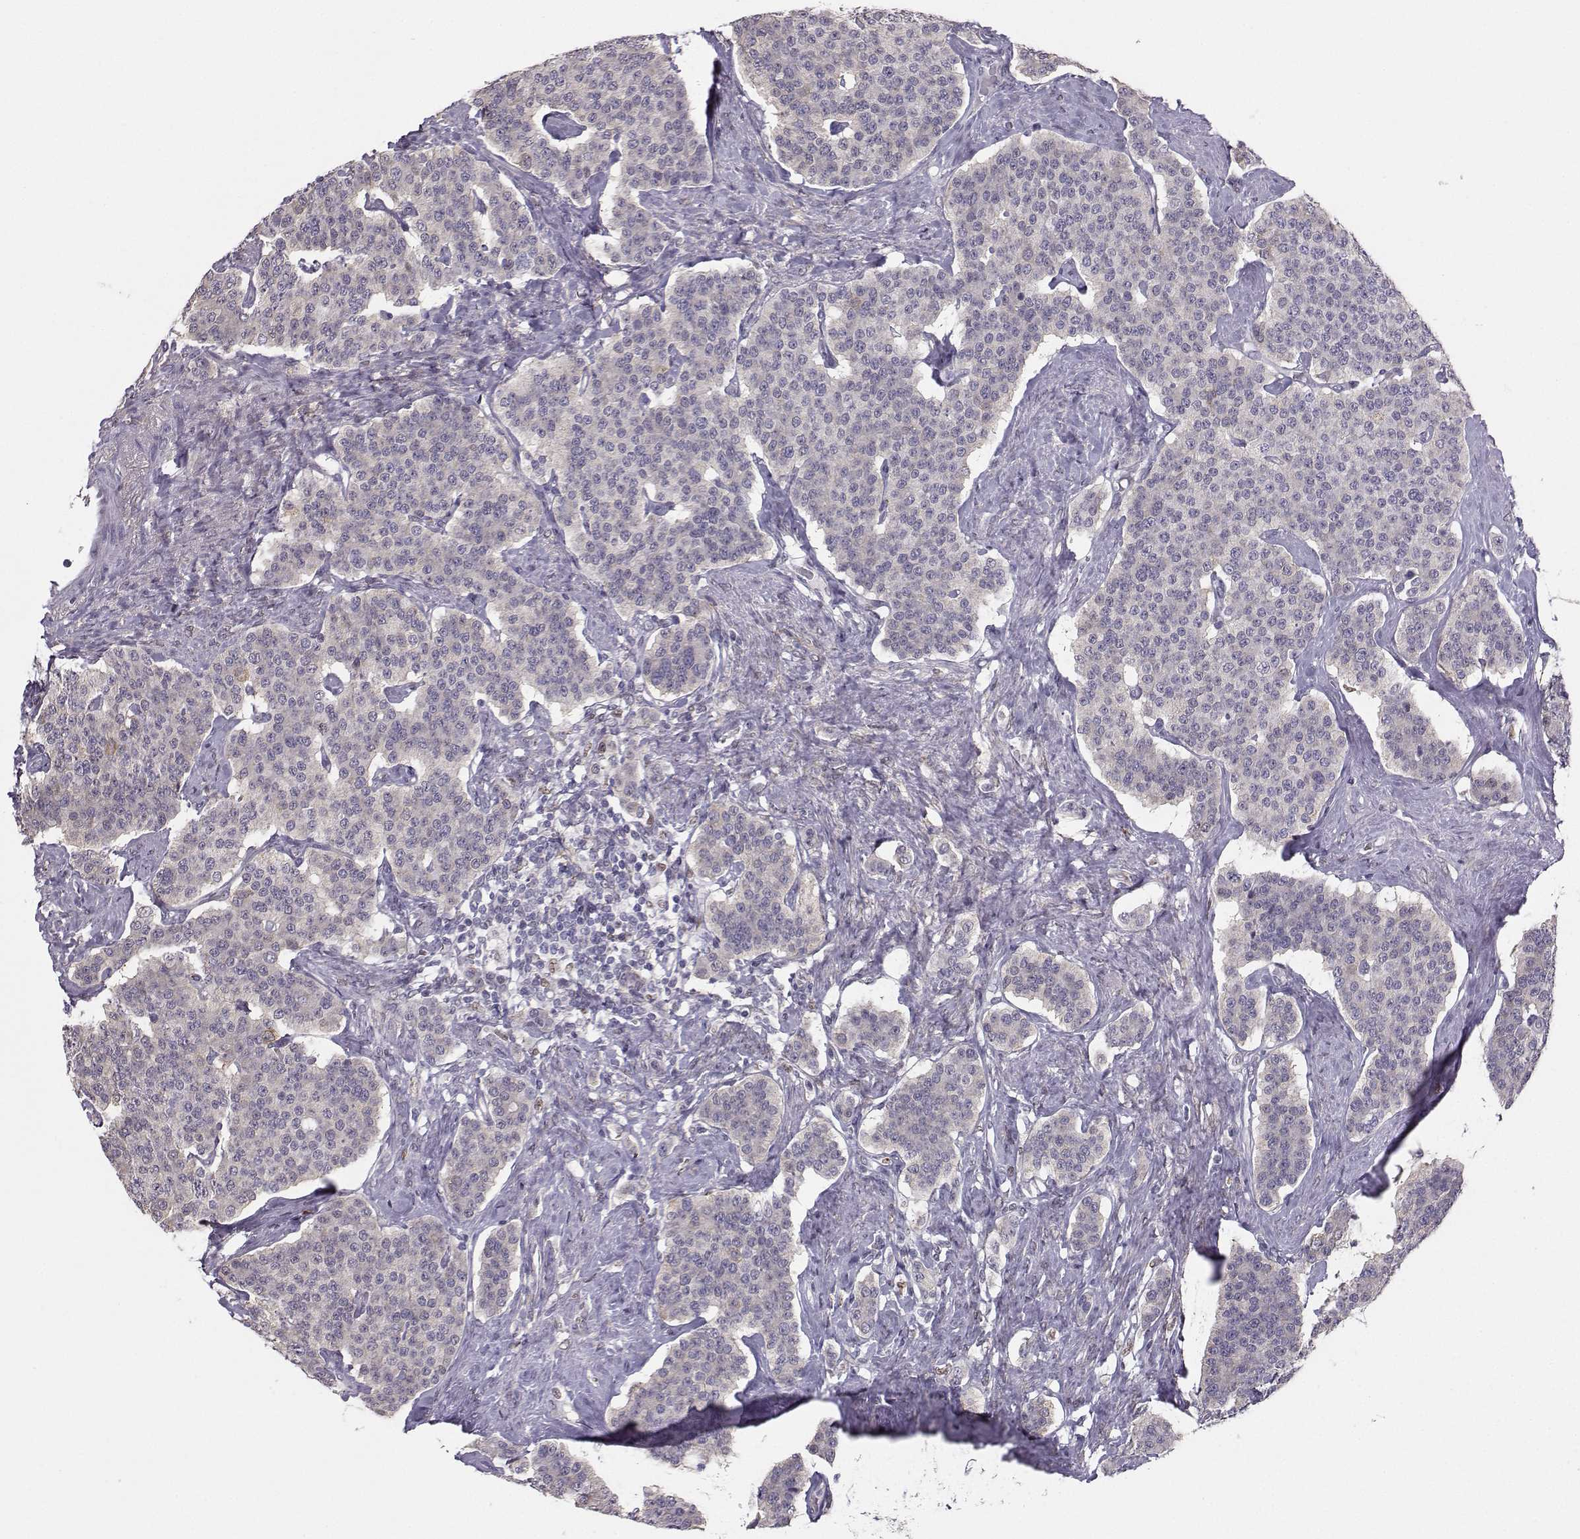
{"staining": {"intensity": "negative", "quantity": "none", "location": "none"}, "tissue": "carcinoid", "cell_type": "Tumor cells", "image_type": "cancer", "snomed": [{"axis": "morphology", "description": "Carcinoid, malignant, NOS"}, {"axis": "topography", "description": "Small intestine"}], "caption": "A photomicrograph of human carcinoid is negative for staining in tumor cells.", "gene": "DCLK3", "patient": {"sex": "female", "age": 58}}